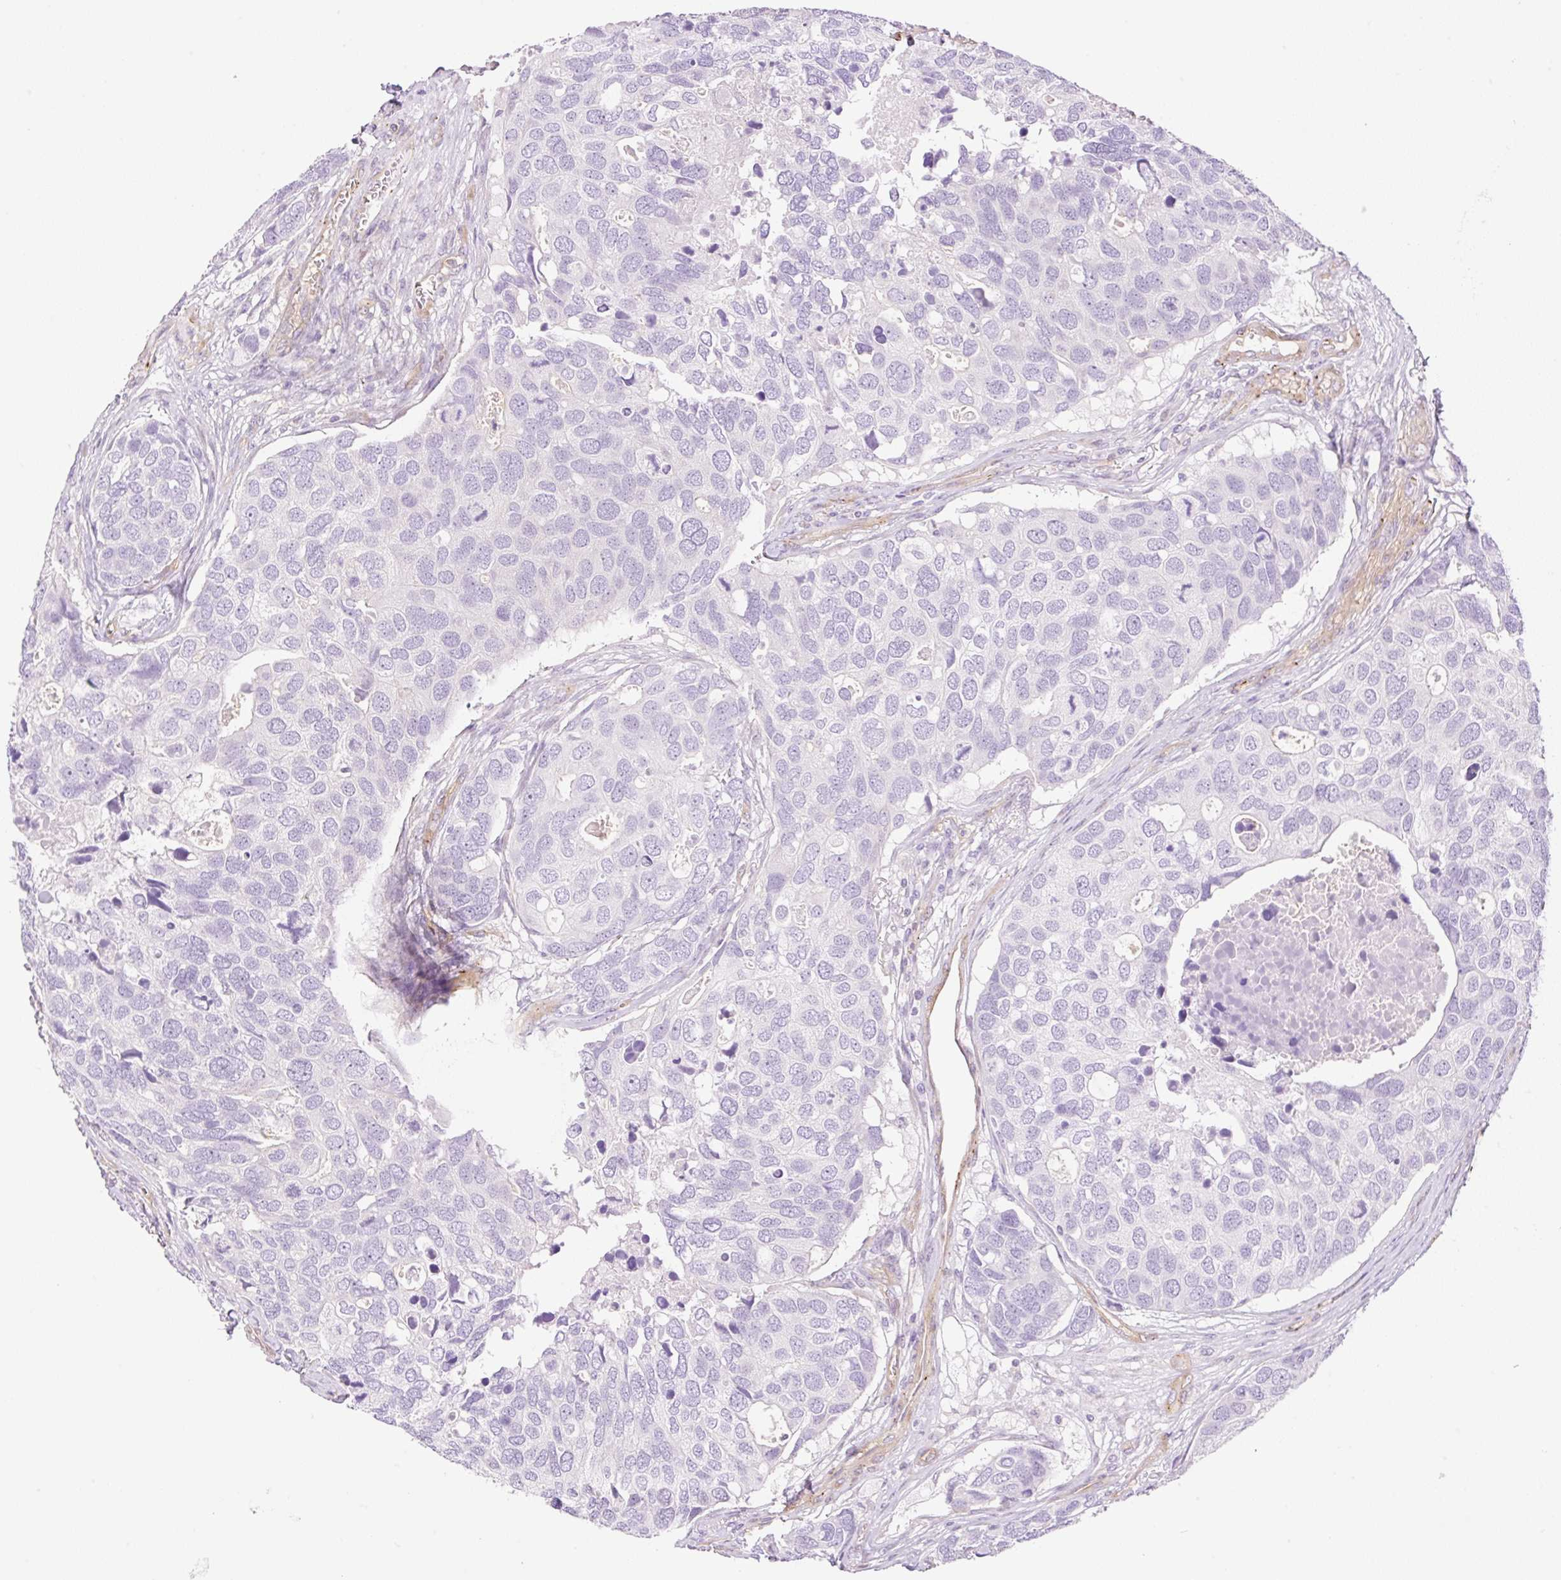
{"staining": {"intensity": "negative", "quantity": "none", "location": "none"}, "tissue": "breast cancer", "cell_type": "Tumor cells", "image_type": "cancer", "snomed": [{"axis": "morphology", "description": "Duct carcinoma"}, {"axis": "topography", "description": "Breast"}], "caption": "Tumor cells are negative for brown protein staining in breast cancer (infiltrating ductal carcinoma).", "gene": "EHD3", "patient": {"sex": "female", "age": 83}}